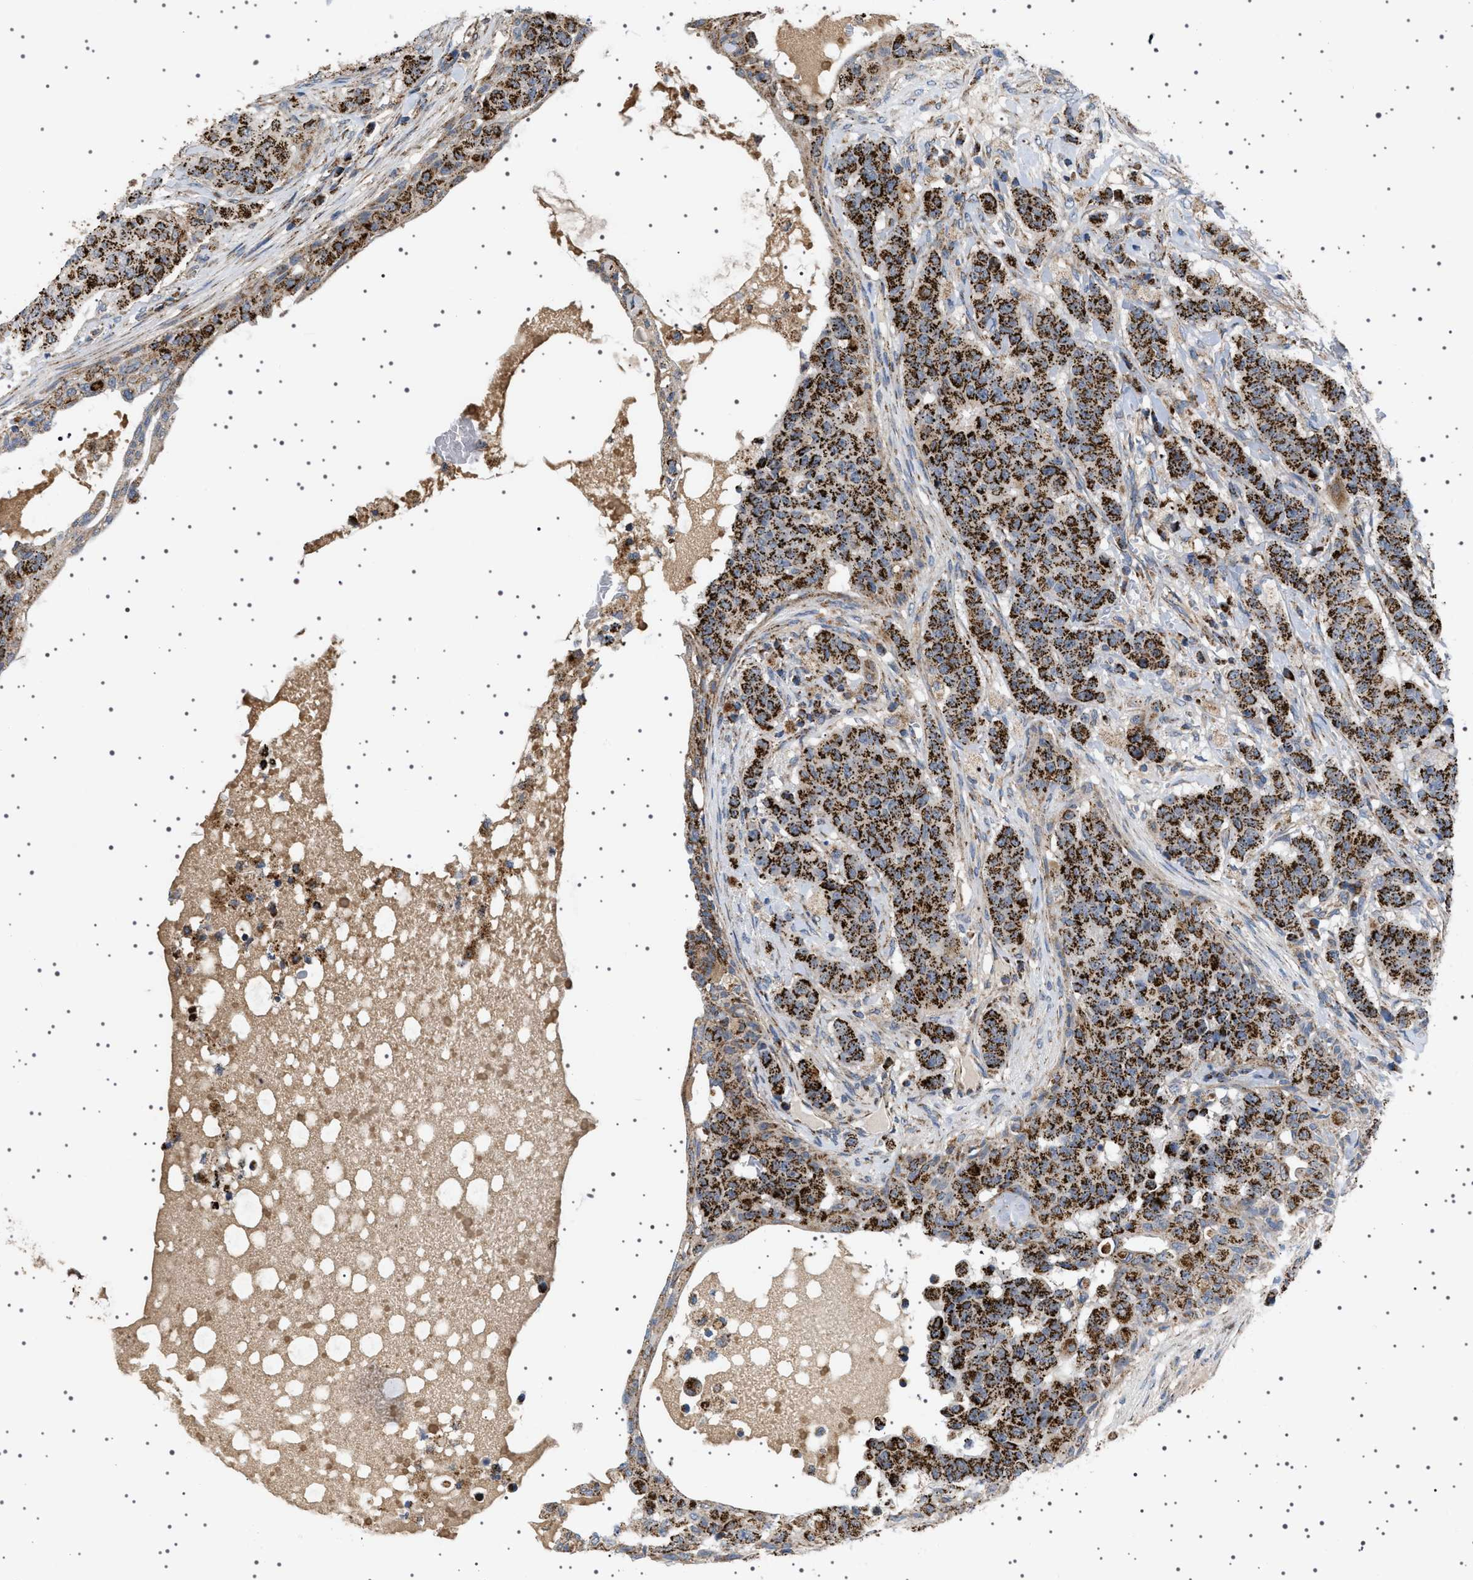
{"staining": {"intensity": "strong", "quantity": ">75%", "location": "cytoplasmic/membranous"}, "tissue": "breast cancer", "cell_type": "Tumor cells", "image_type": "cancer", "snomed": [{"axis": "morphology", "description": "Normal tissue, NOS"}, {"axis": "morphology", "description": "Duct carcinoma"}, {"axis": "topography", "description": "Breast"}], "caption": "High-magnification brightfield microscopy of breast cancer stained with DAB (brown) and counterstained with hematoxylin (blue). tumor cells exhibit strong cytoplasmic/membranous positivity is seen in approximately>75% of cells. (brown staining indicates protein expression, while blue staining denotes nuclei).", "gene": "UBXN8", "patient": {"sex": "female", "age": 40}}